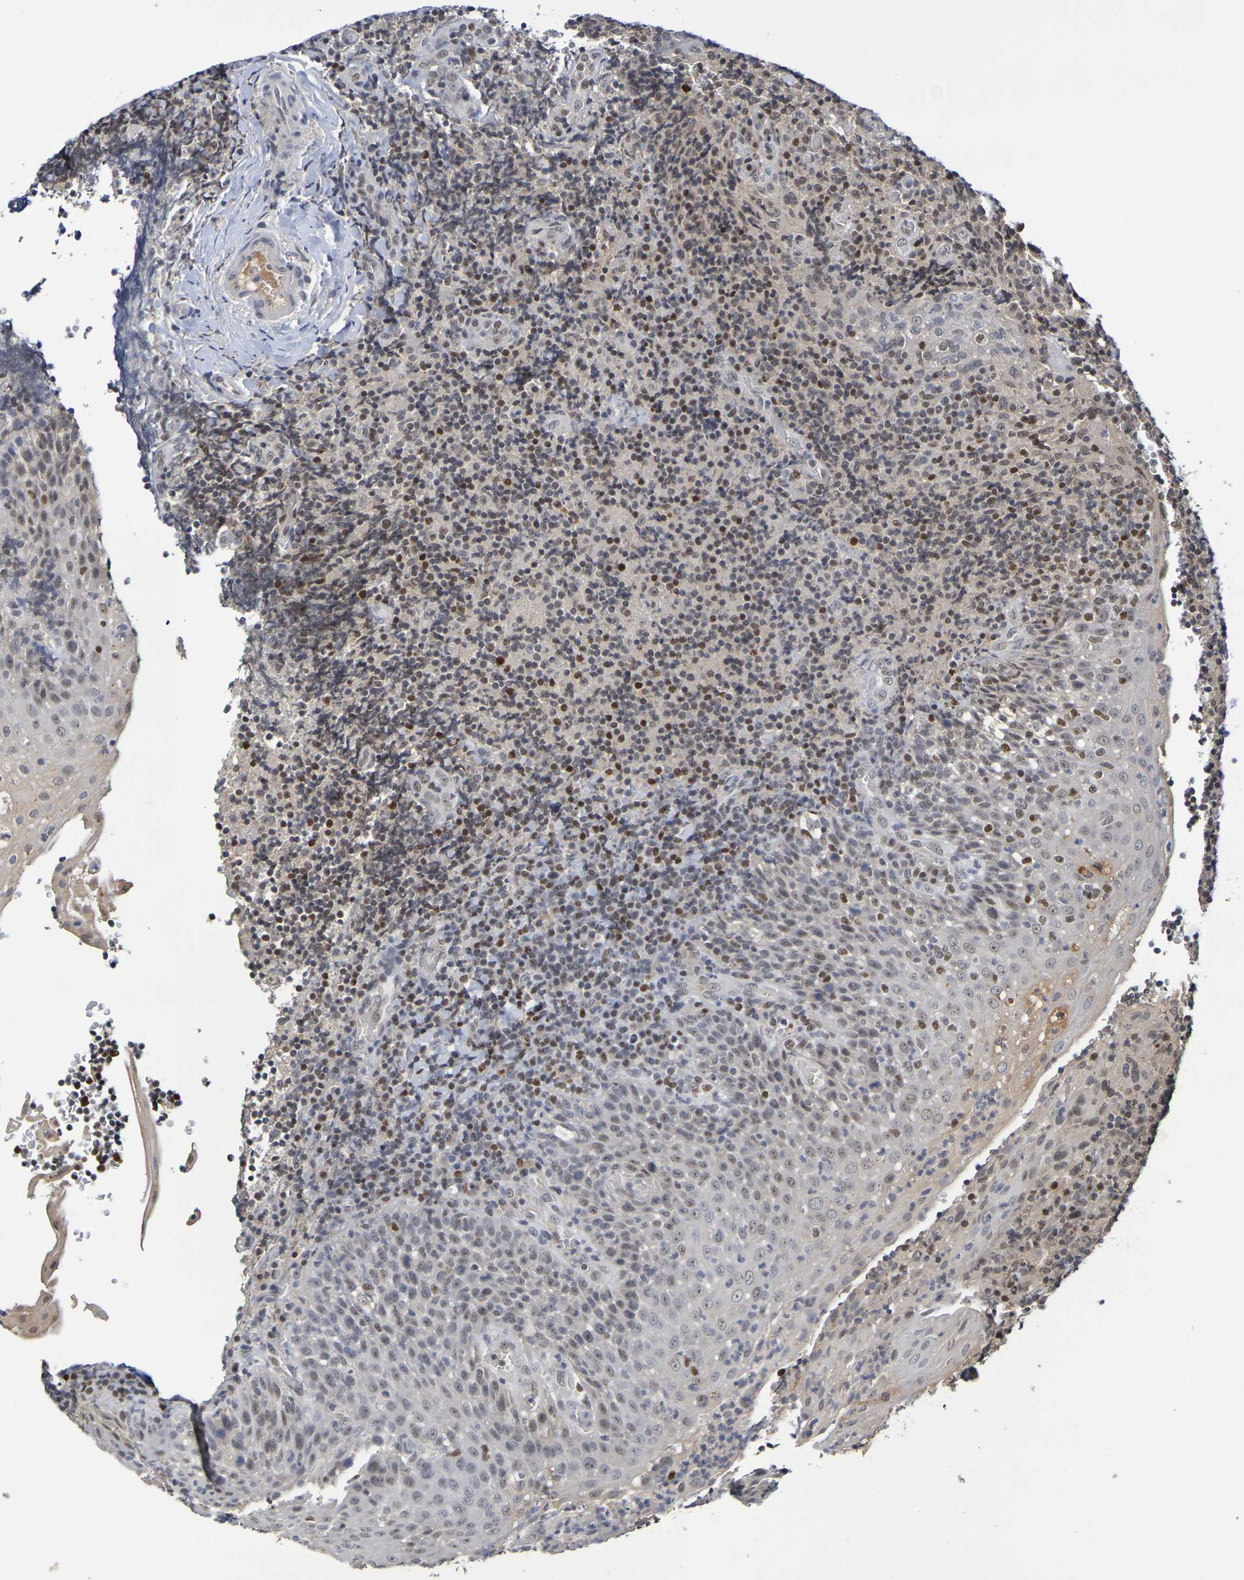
{"staining": {"intensity": "moderate", "quantity": ">75%", "location": "nuclear"}, "tissue": "lymphoma", "cell_type": "Tumor cells", "image_type": "cancer", "snomed": [{"axis": "morphology", "description": "Malignant lymphoma, non-Hodgkin's type, High grade"}, {"axis": "topography", "description": "Tonsil"}], "caption": "Tumor cells reveal medium levels of moderate nuclear expression in approximately >75% of cells in human lymphoma.", "gene": "TERF2", "patient": {"sex": "female", "age": 36}}